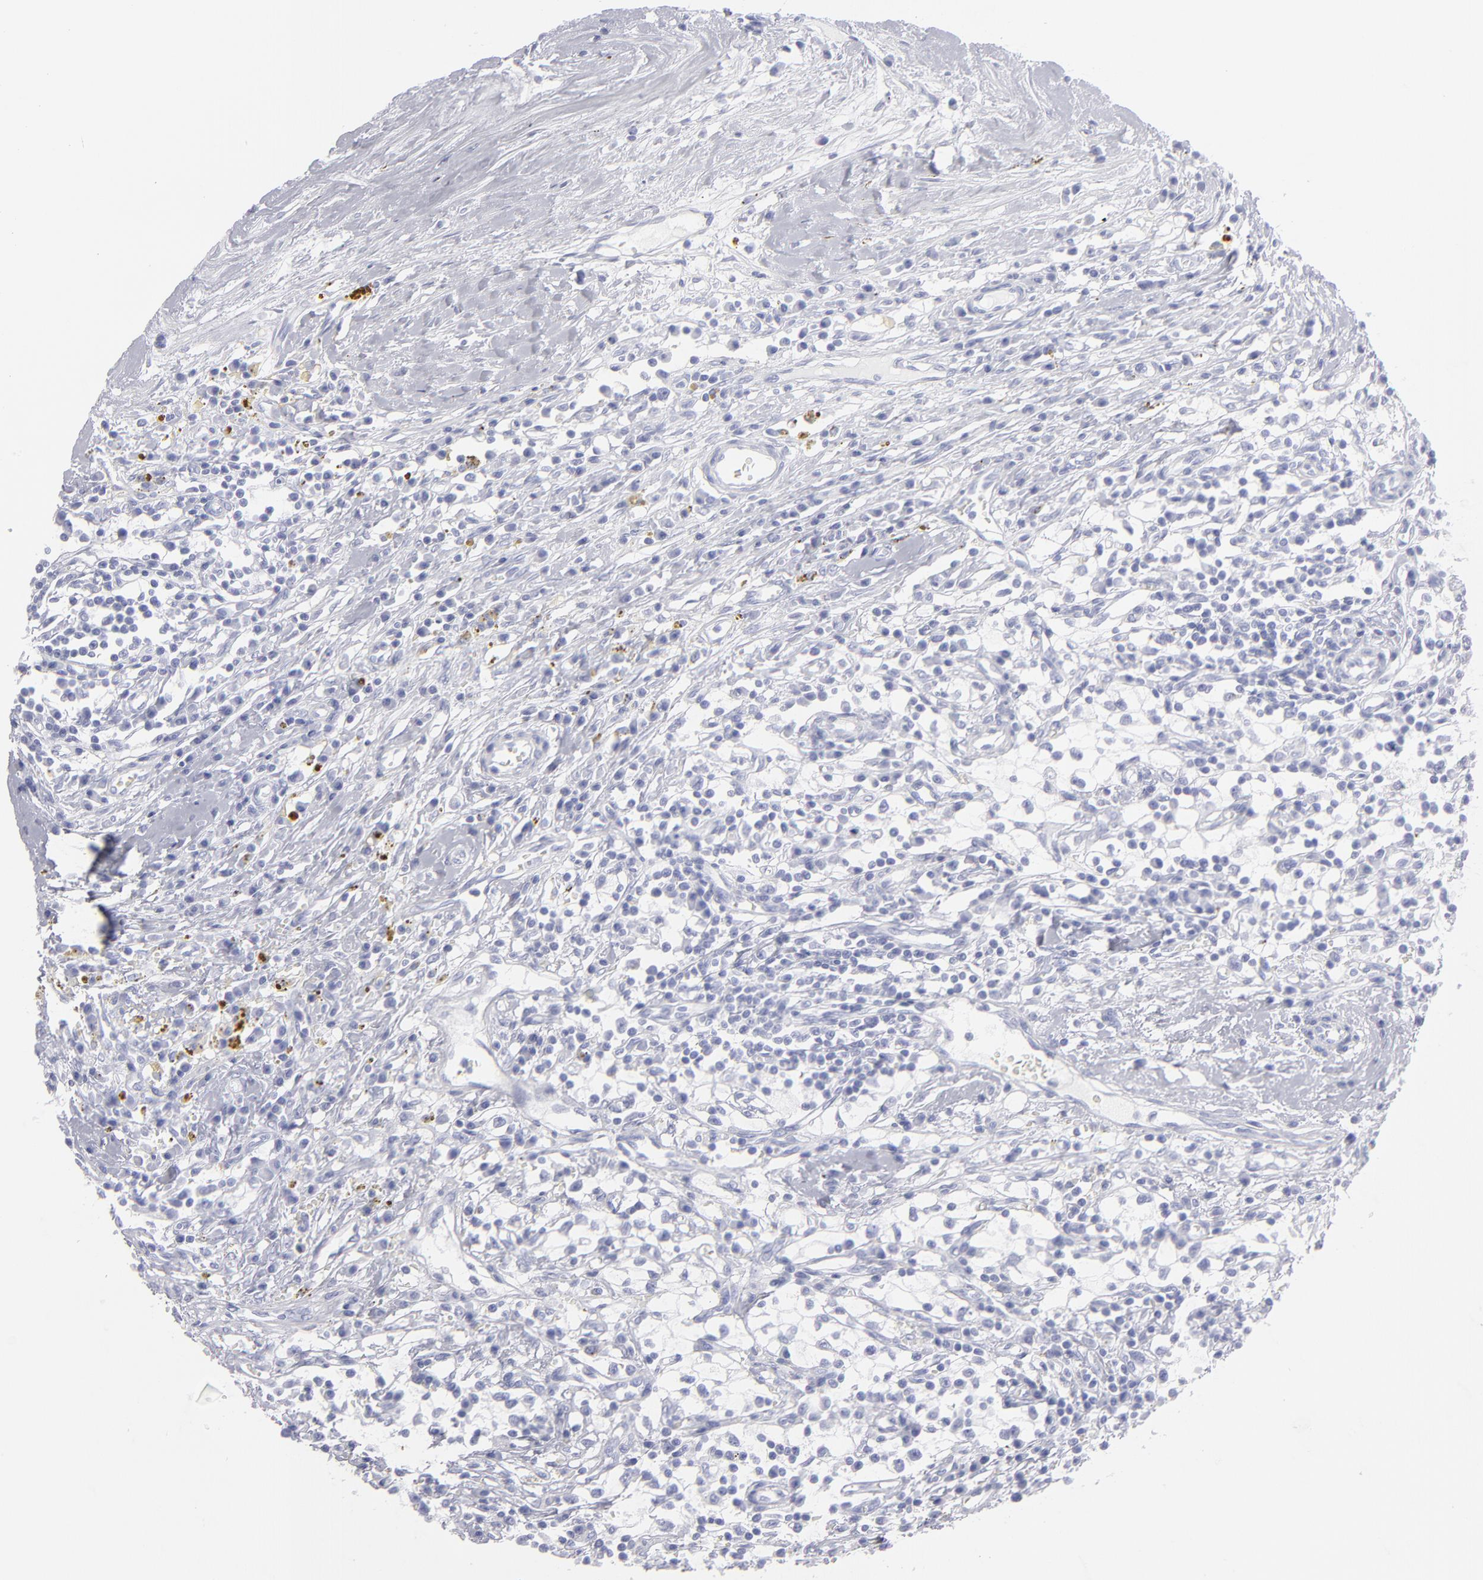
{"staining": {"intensity": "negative", "quantity": "none", "location": "none"}, "tissue": "renal cancer", "cell_type": "Tumor cells", "image_type": "cancer", "snomed": [{"axis": "morphology", "description": "Adenocarcinoma, NOS"}, {"axis": "topography", "description": "Kidney"}], "caption": "Immunohistochemical staining of renal cancer (adenocarcinoma) shows no significant staining in tumor cells.", "gene": "CALR", "patient": {"sex": "male", "age": 82}}